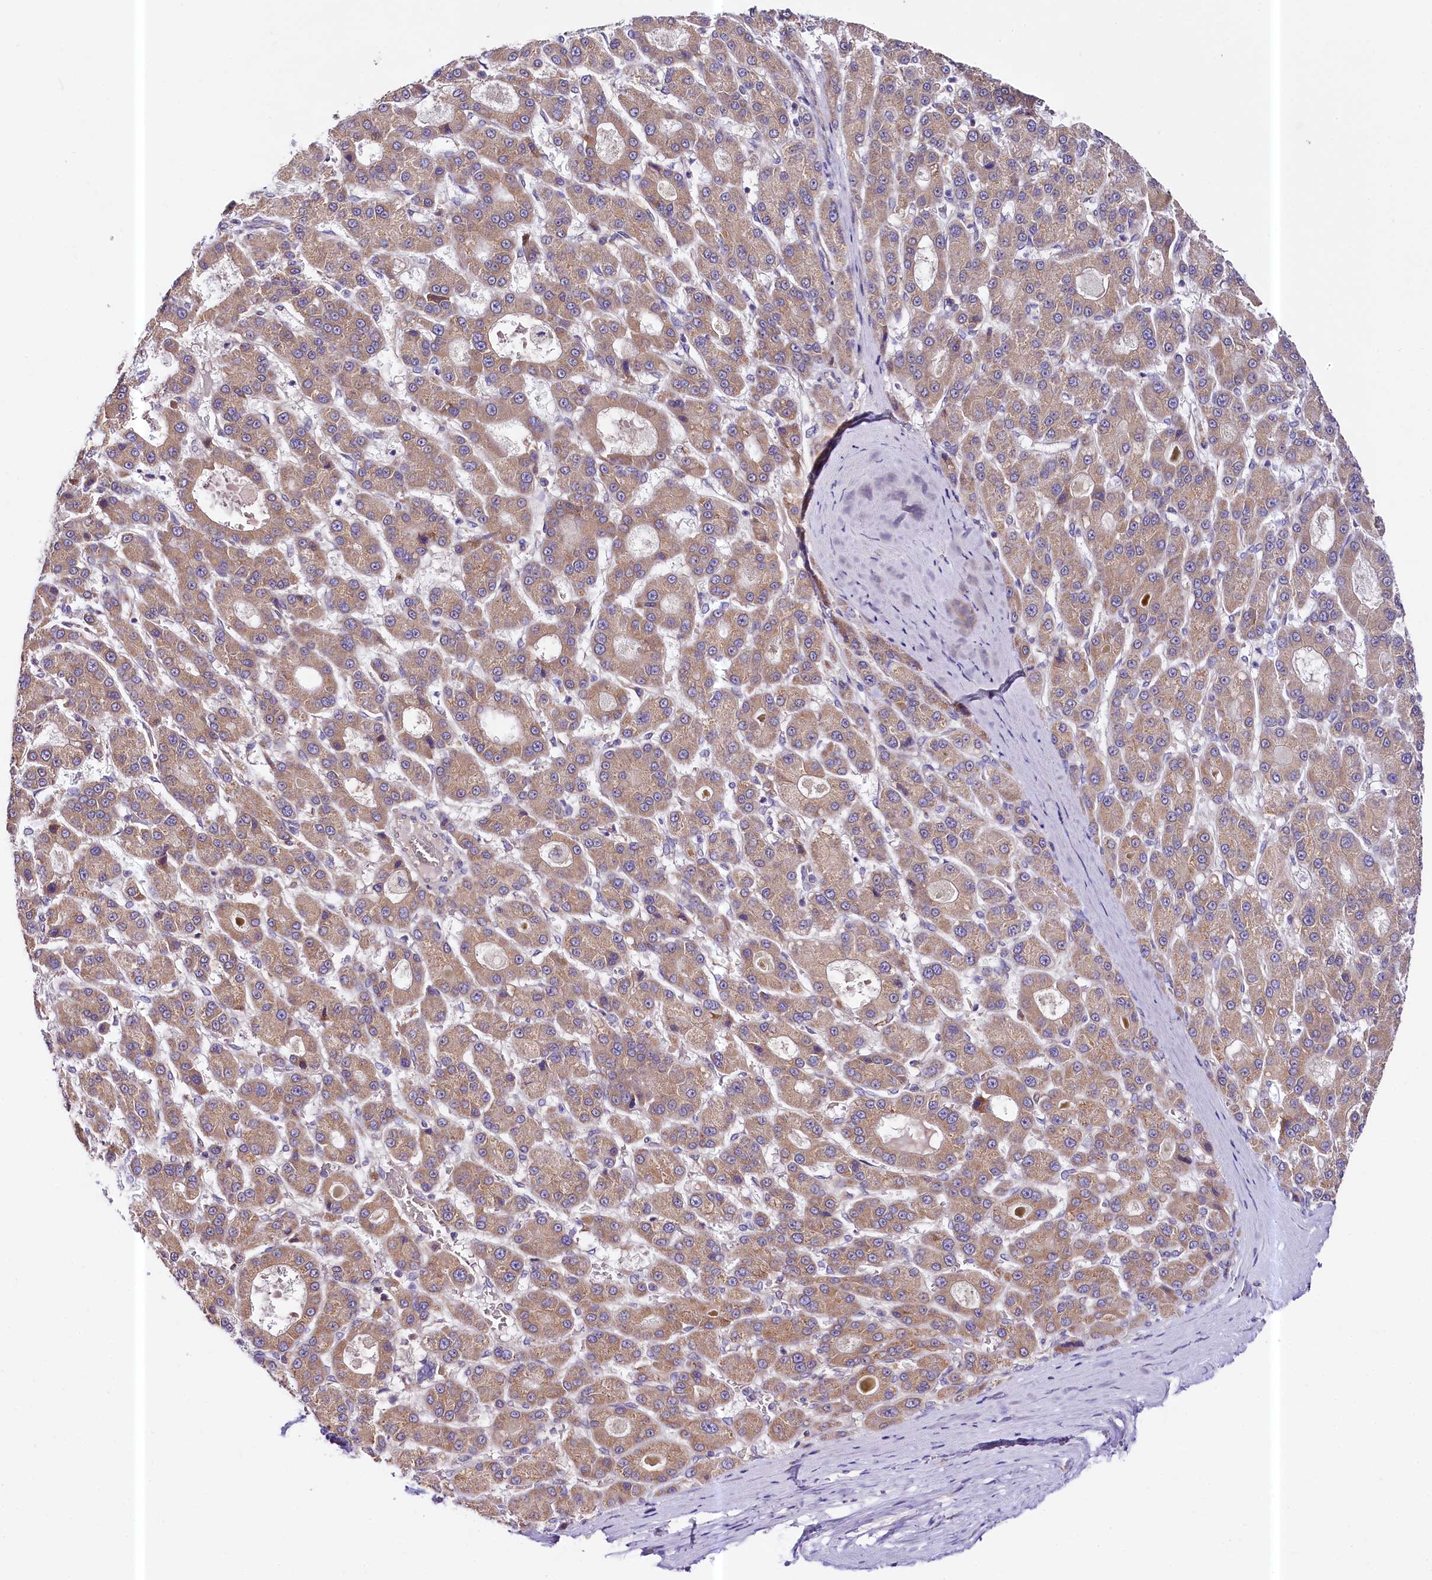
{"staining": {"intensity": "moderate", "quantity": ">75%", "location": "cytoplasmic/membranous"}, "tissue": "liver cancer", "cell_type": "Tumor cells", "image_type": "cancer", "snomed": [{"axis": "morphology", "description": "Carcinoma, Hepatocellular, NOS"}, {"axis": "topography", "description": "Liver"}], "caption": "High-magnification brightfield microscopy of liver cancer (hepatocellular carcinoma) stained with DAB (3,3'-diaminobenzidine) (brown) and counterstained with hematoxylin (blue). tumor cells exhibit moderate cytoplasmic/membranous expression is appreciated in about>75% of cells.", "gene": "CEP295", "patient": {"sex": "male", "age": 70}}